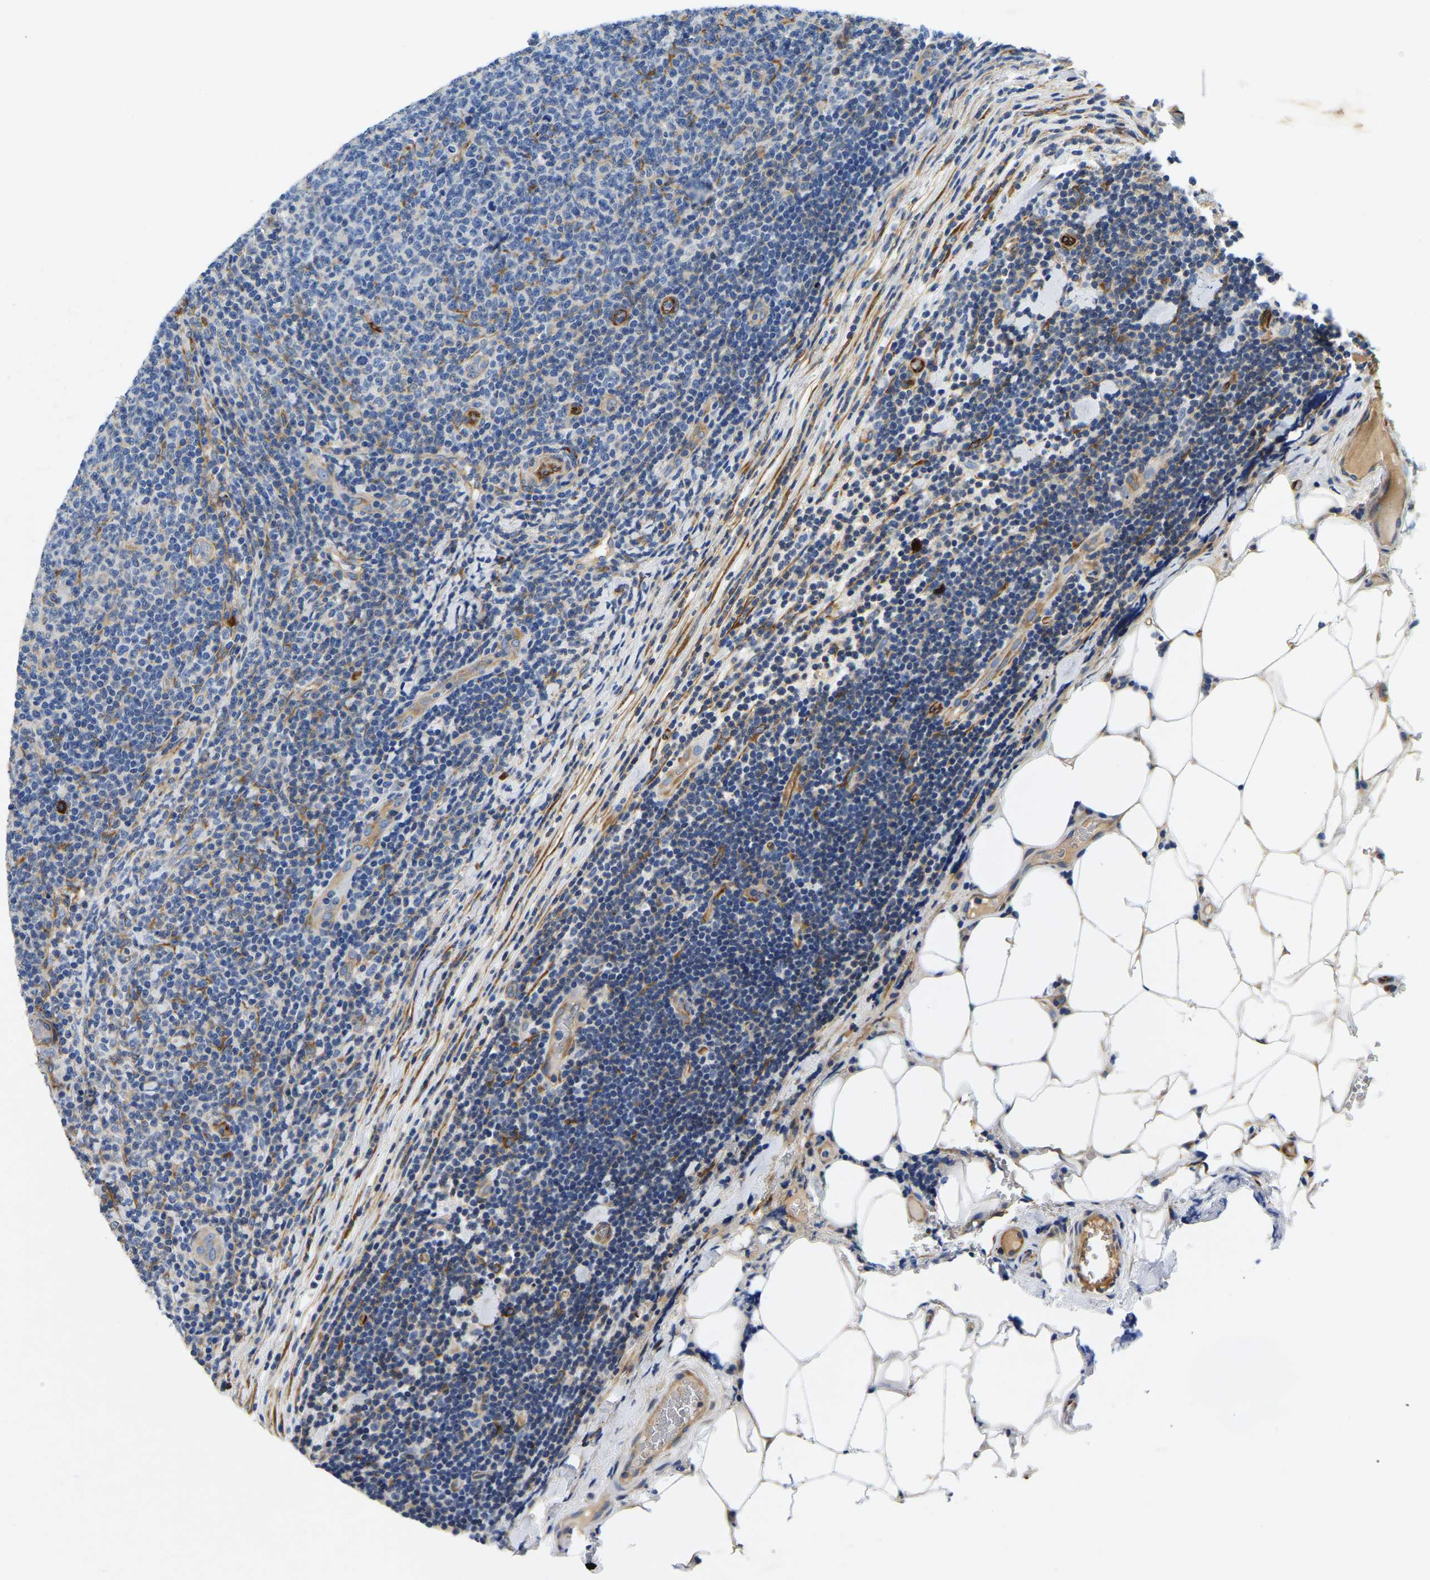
{"staining": {"intensity": "moderate", "quantity": "<25%", "location": "cytoplasmic/membranous"}, "tissue": "lymphoma", "cell_type": "Tumor cells", "image_type": "cancer", "snomed": [{"axis": "morphology", "description": "Malignant lymphoma, non-Hodgkin's type, Low grade"}, {"axis": "topography", "description": "Lymph node"}], "caption": "Immunohistochemistry of lymphoma displays low levels of moderate cytoplasmic/membranous staining in about <25% of tumor cells. (Brightfield microscopy of DAB IHC at high magnification).", "gene": "DUSP8", "patient": {"sex": "male", "age": 66}}